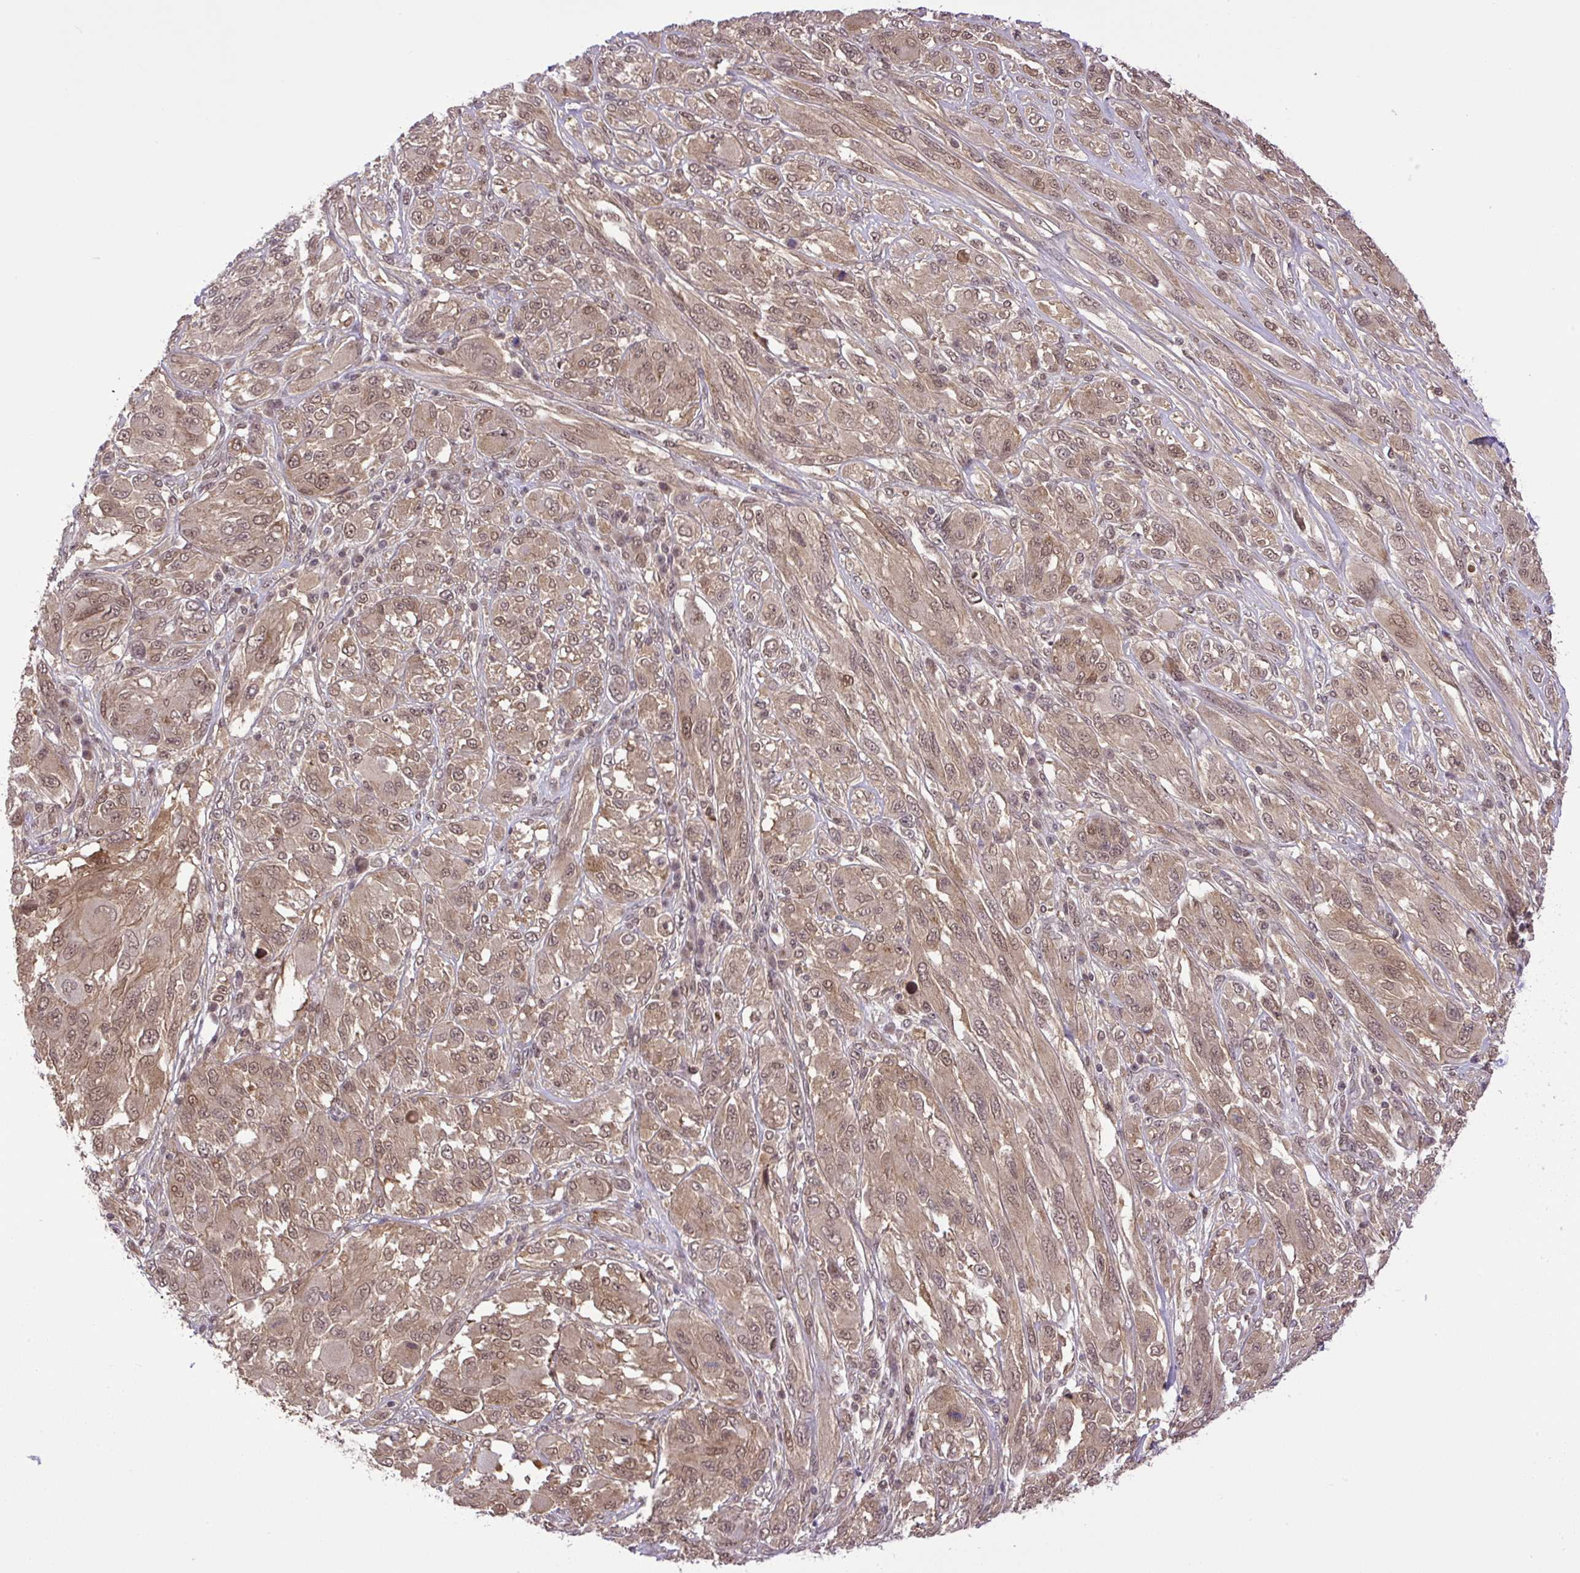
{"staining": {"intensity": "moderate", "quantity": ">75%", "location": "cytoplasmic/membranous,nuclear"}, "tissue": "melanoma", "cell_type": "Tumor cells", "image_type": "cancer", "snomed": [{"axis": "morphology", "description": "Malignant melanoma, NOS"}, {"axis": "topography", "description": "Skin"}], "caption": "Malignant melanoma tissue reveals moderate cytoplasmic/membranous and nuclear staining in approximately >75% of tumor cells", "gene": "SGTA", "patient": {"sex": "female", "age": 91}}